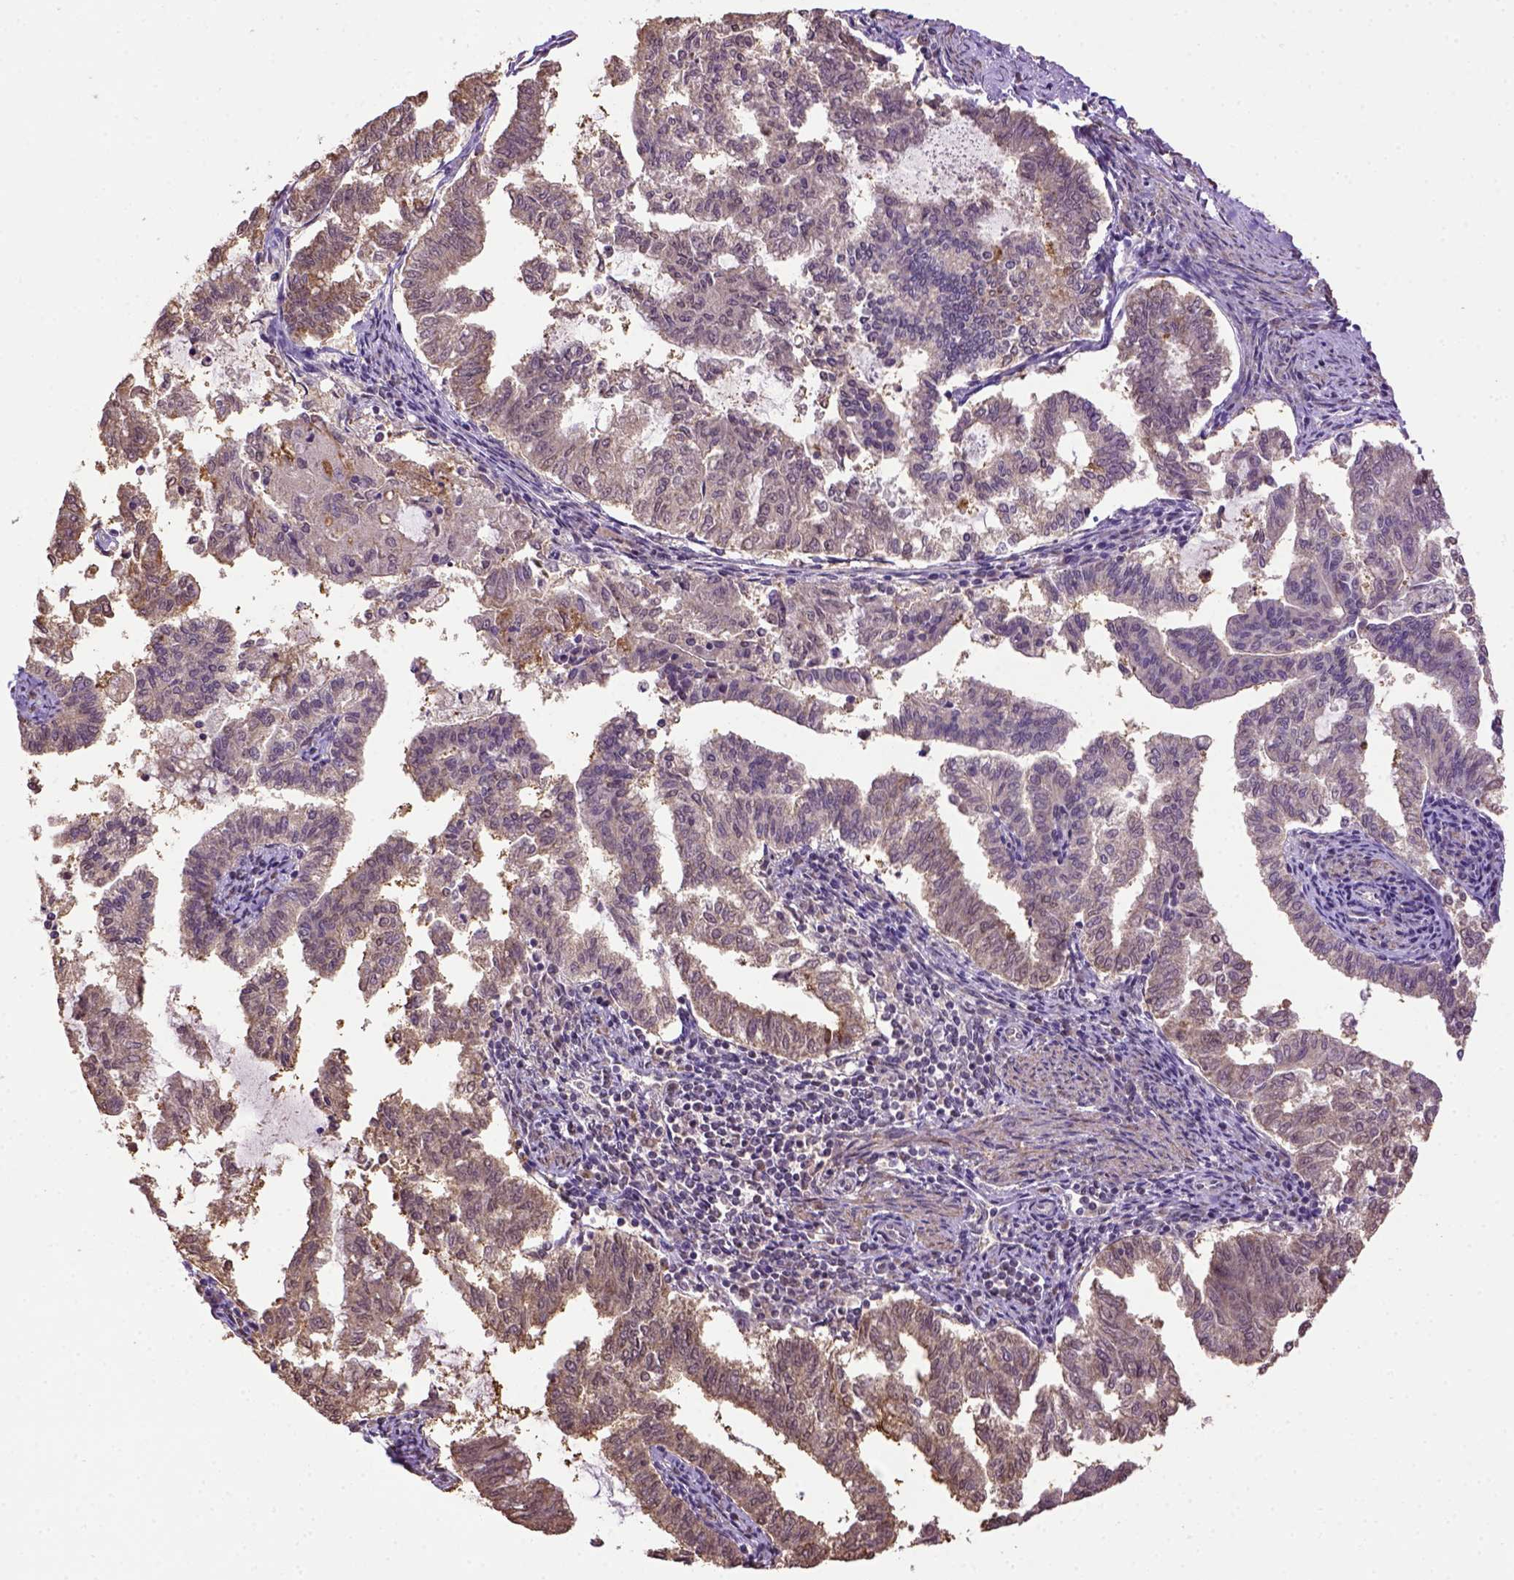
{"staining": {"intensity": "moderate", "quantity": "<25%", "location": "cytoplasmic/membranous"}, "tissue": "endometrial cancer", "cell_type": "Tumor cells", "image_type": "cancer", "snomed": [{"axis": "morphology", "description": "Adenocarcinoma, NOS"}, {"axis": "topography", "description": "Endometrium"}], "caption": "Human adenocarcinoma (endometrial) stained with a protein marker reveals moderate staining in tumor cells.", "gene": "WDR17", "patient": {"sex": "female", "age": 79}}